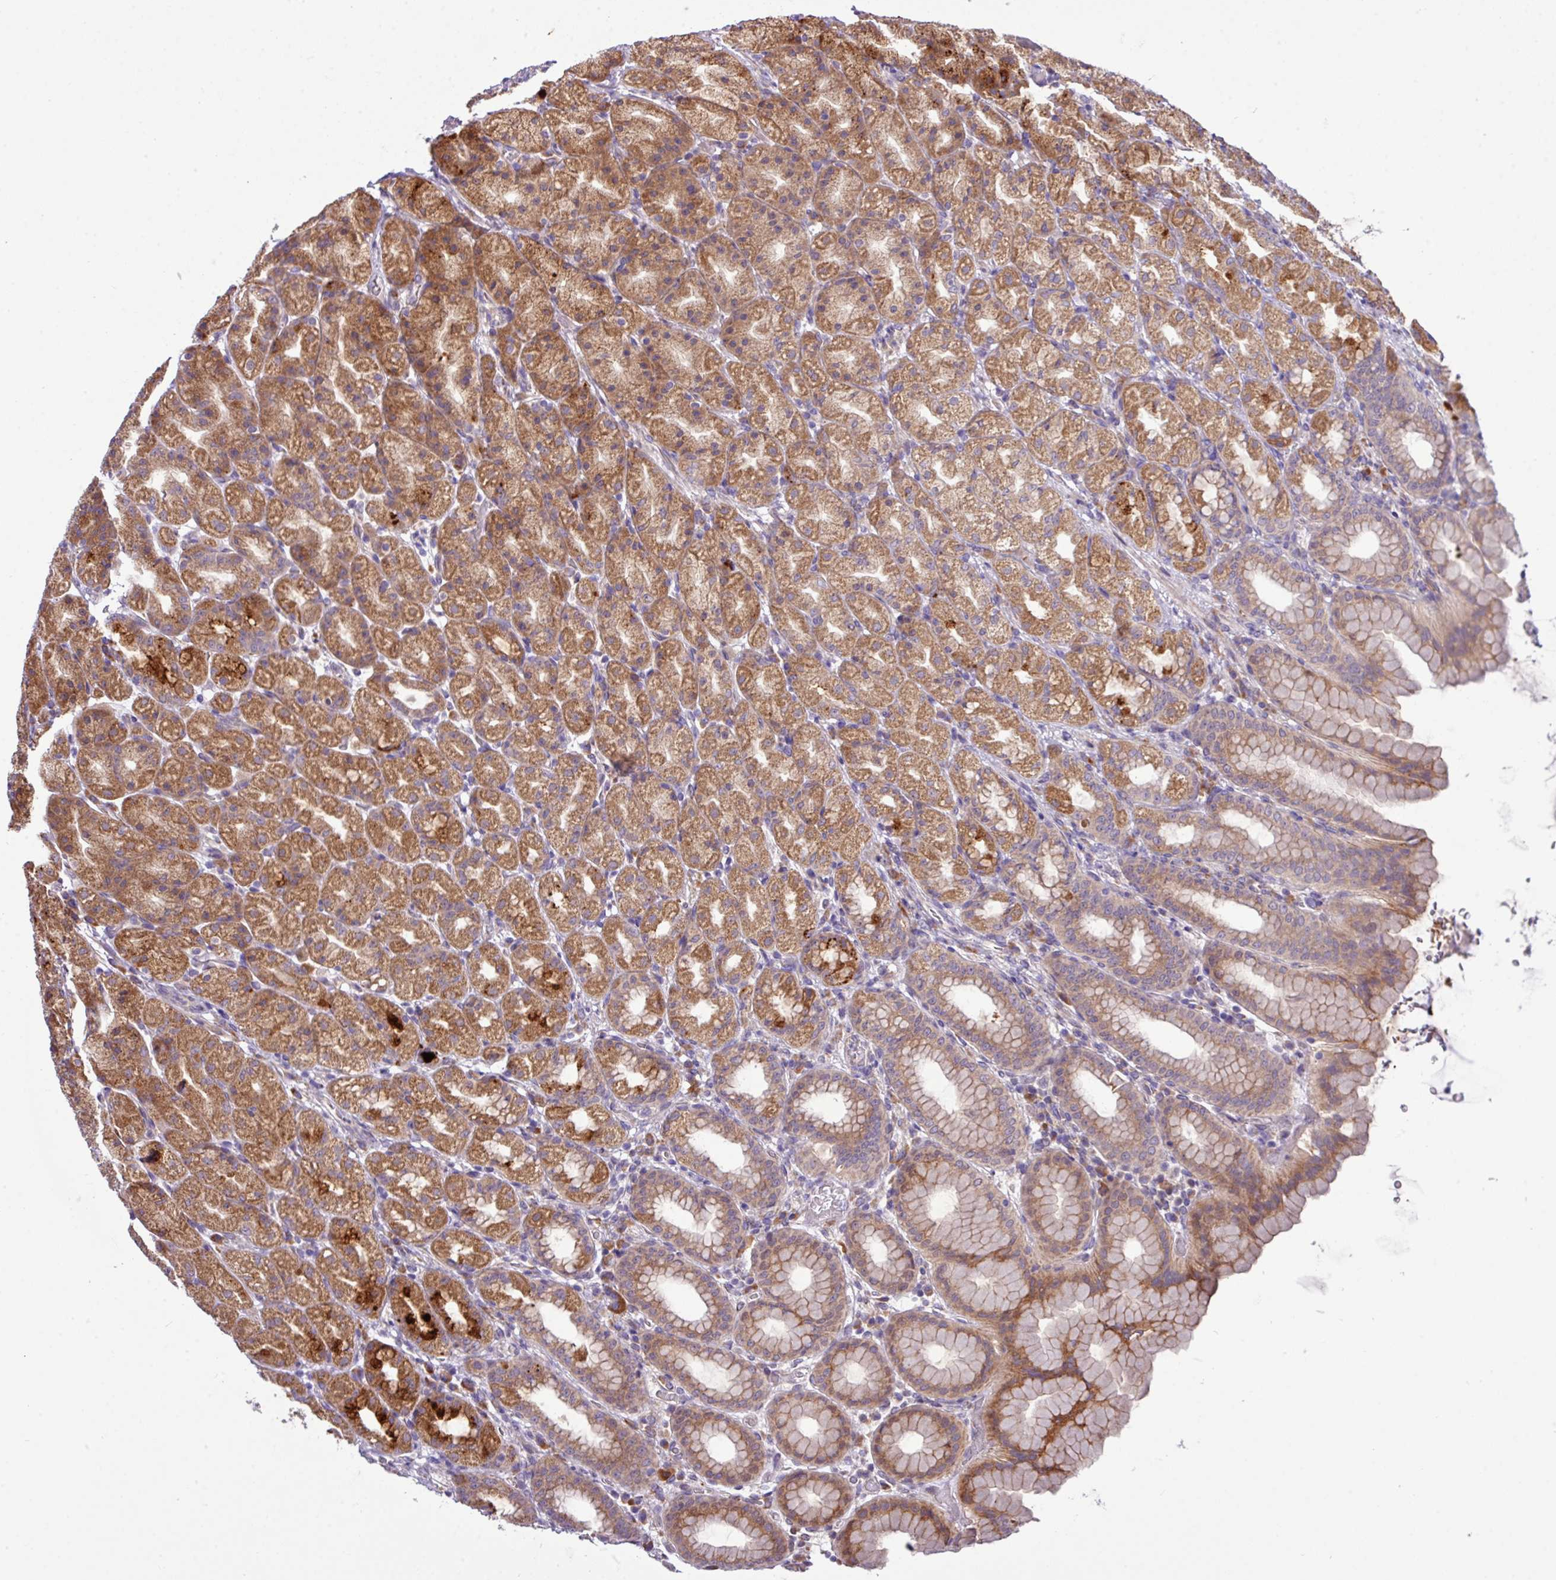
{"staining": {"intensity": "moderate", "quantity": ">75%", "location": "cytoplasmic/membranous"}, "tissue": "stomach", "cell_type": "Glandular cells", "image_type": "normal", "snomed": [{"axis": "morphology", "description": "Normal tissue, NOS"}, {"axis": "topography", "description": "Stomach, upper"}, {"axis": "topography", "description": "Stomach"}], "caption": "Glandular cells display medium levels of moderate cytoplasmic/membranous staining in about >75% of cells in benign stomach.", "gene": "TM2D2", "patient": {"sex": "male", "age": 68}}